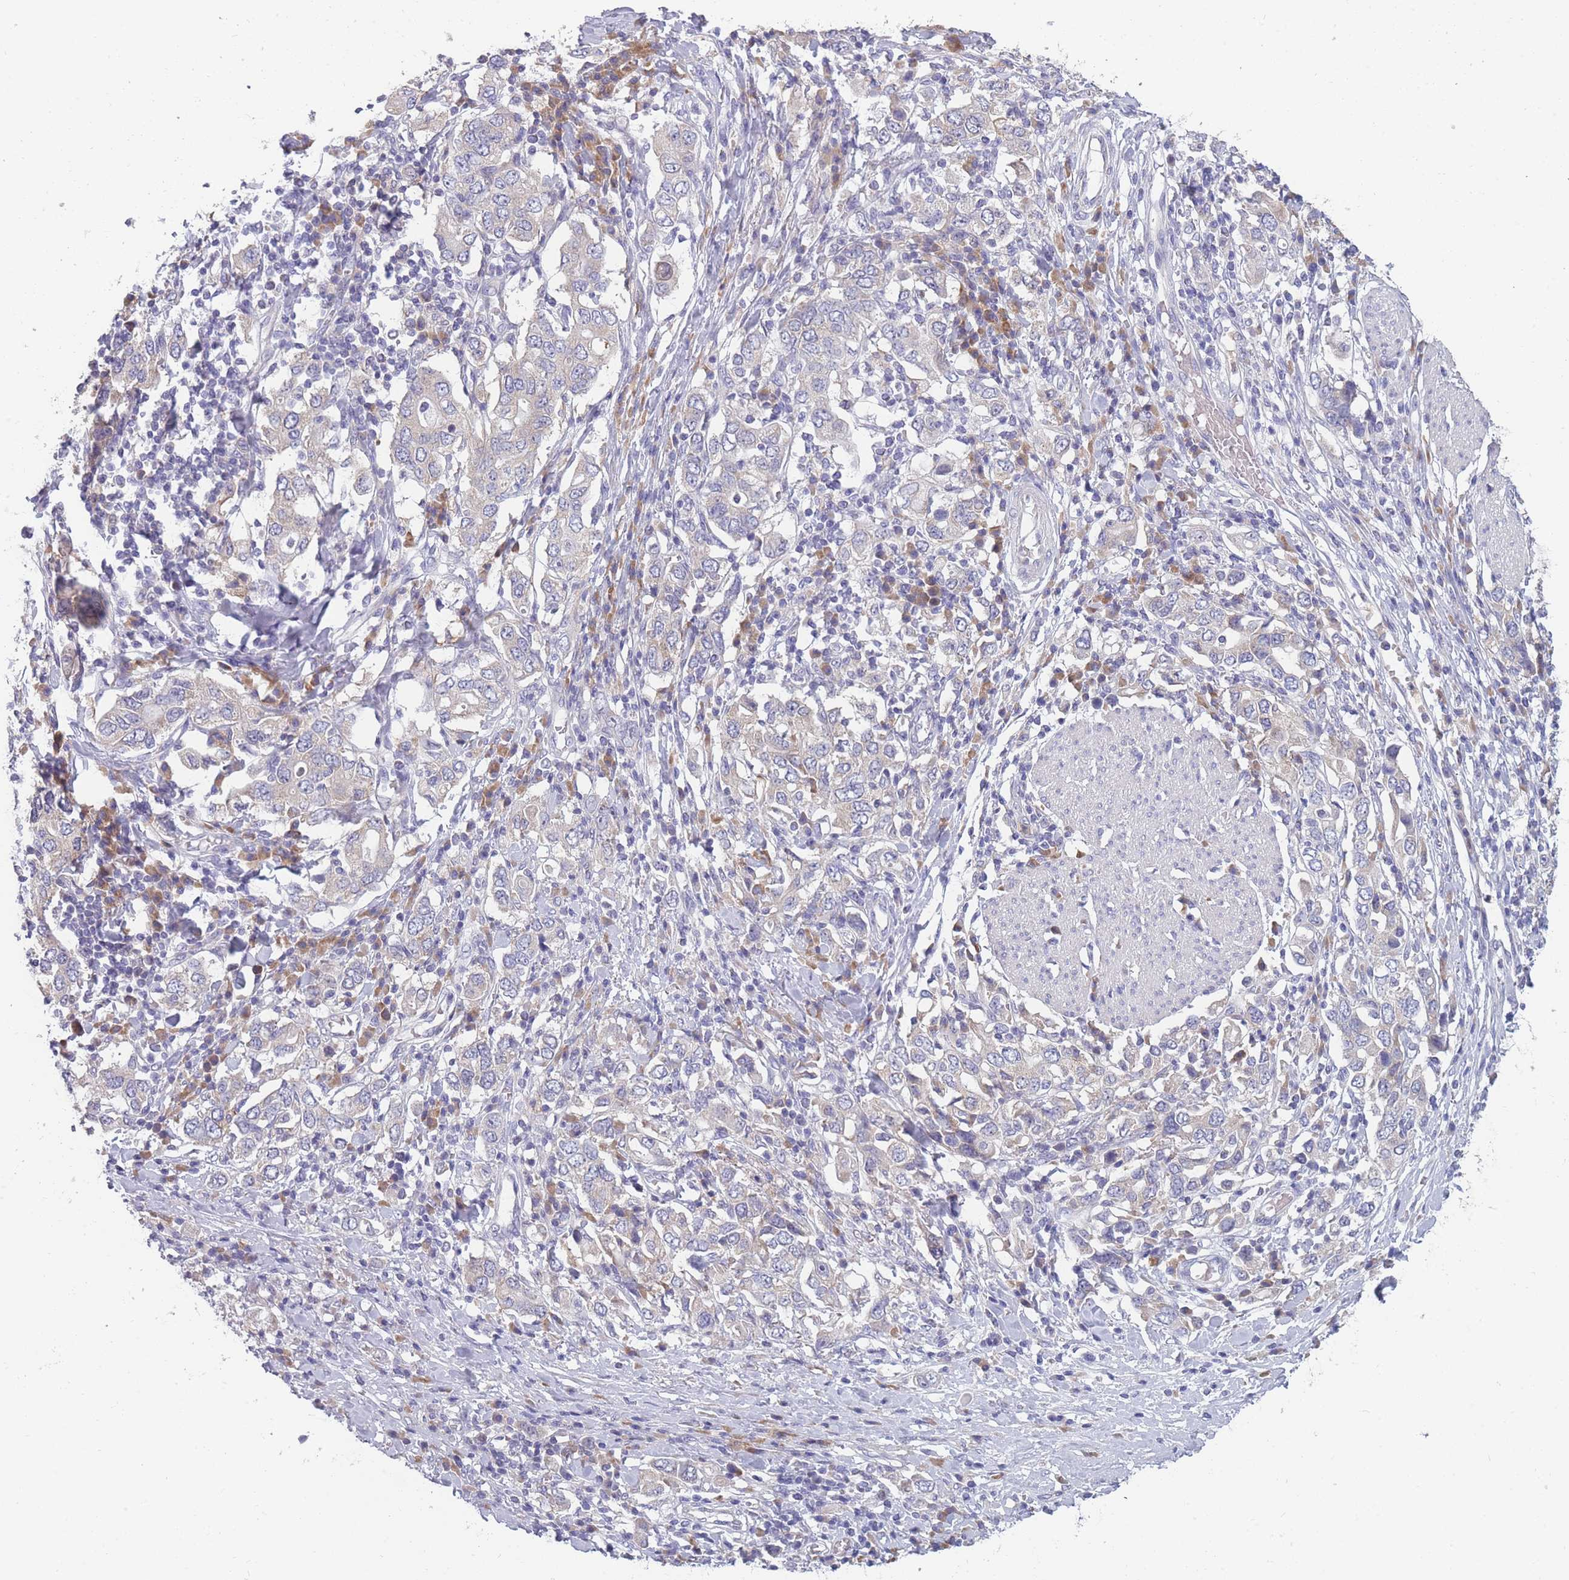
{"staining": {"intensity": "negative", "quantity": "none", "location": "none"}, "tissue": "stomach cancer", "cell_type": "Tumor cells", "image_type": "cancer", "snomed": [{"axis": "morphology", "description": "Adenocarcinoma, NOS"}, {"axis": "topography", "description": "Stomach, upper"}, {"axis": "topography", "description": "Stomach"}], "caption": "Histopathology image shows no significant protein positivity in tumor cells of stomach adenocarcinoma. (Stains: DAB (3,3'-diaminobenzidine) IHC with hematoxylin counter stain, Microscopy: brightfield microscopy at high magnification).", "gene": "NDUFAF6", "patient": {"sex": "male", "age": 62}}